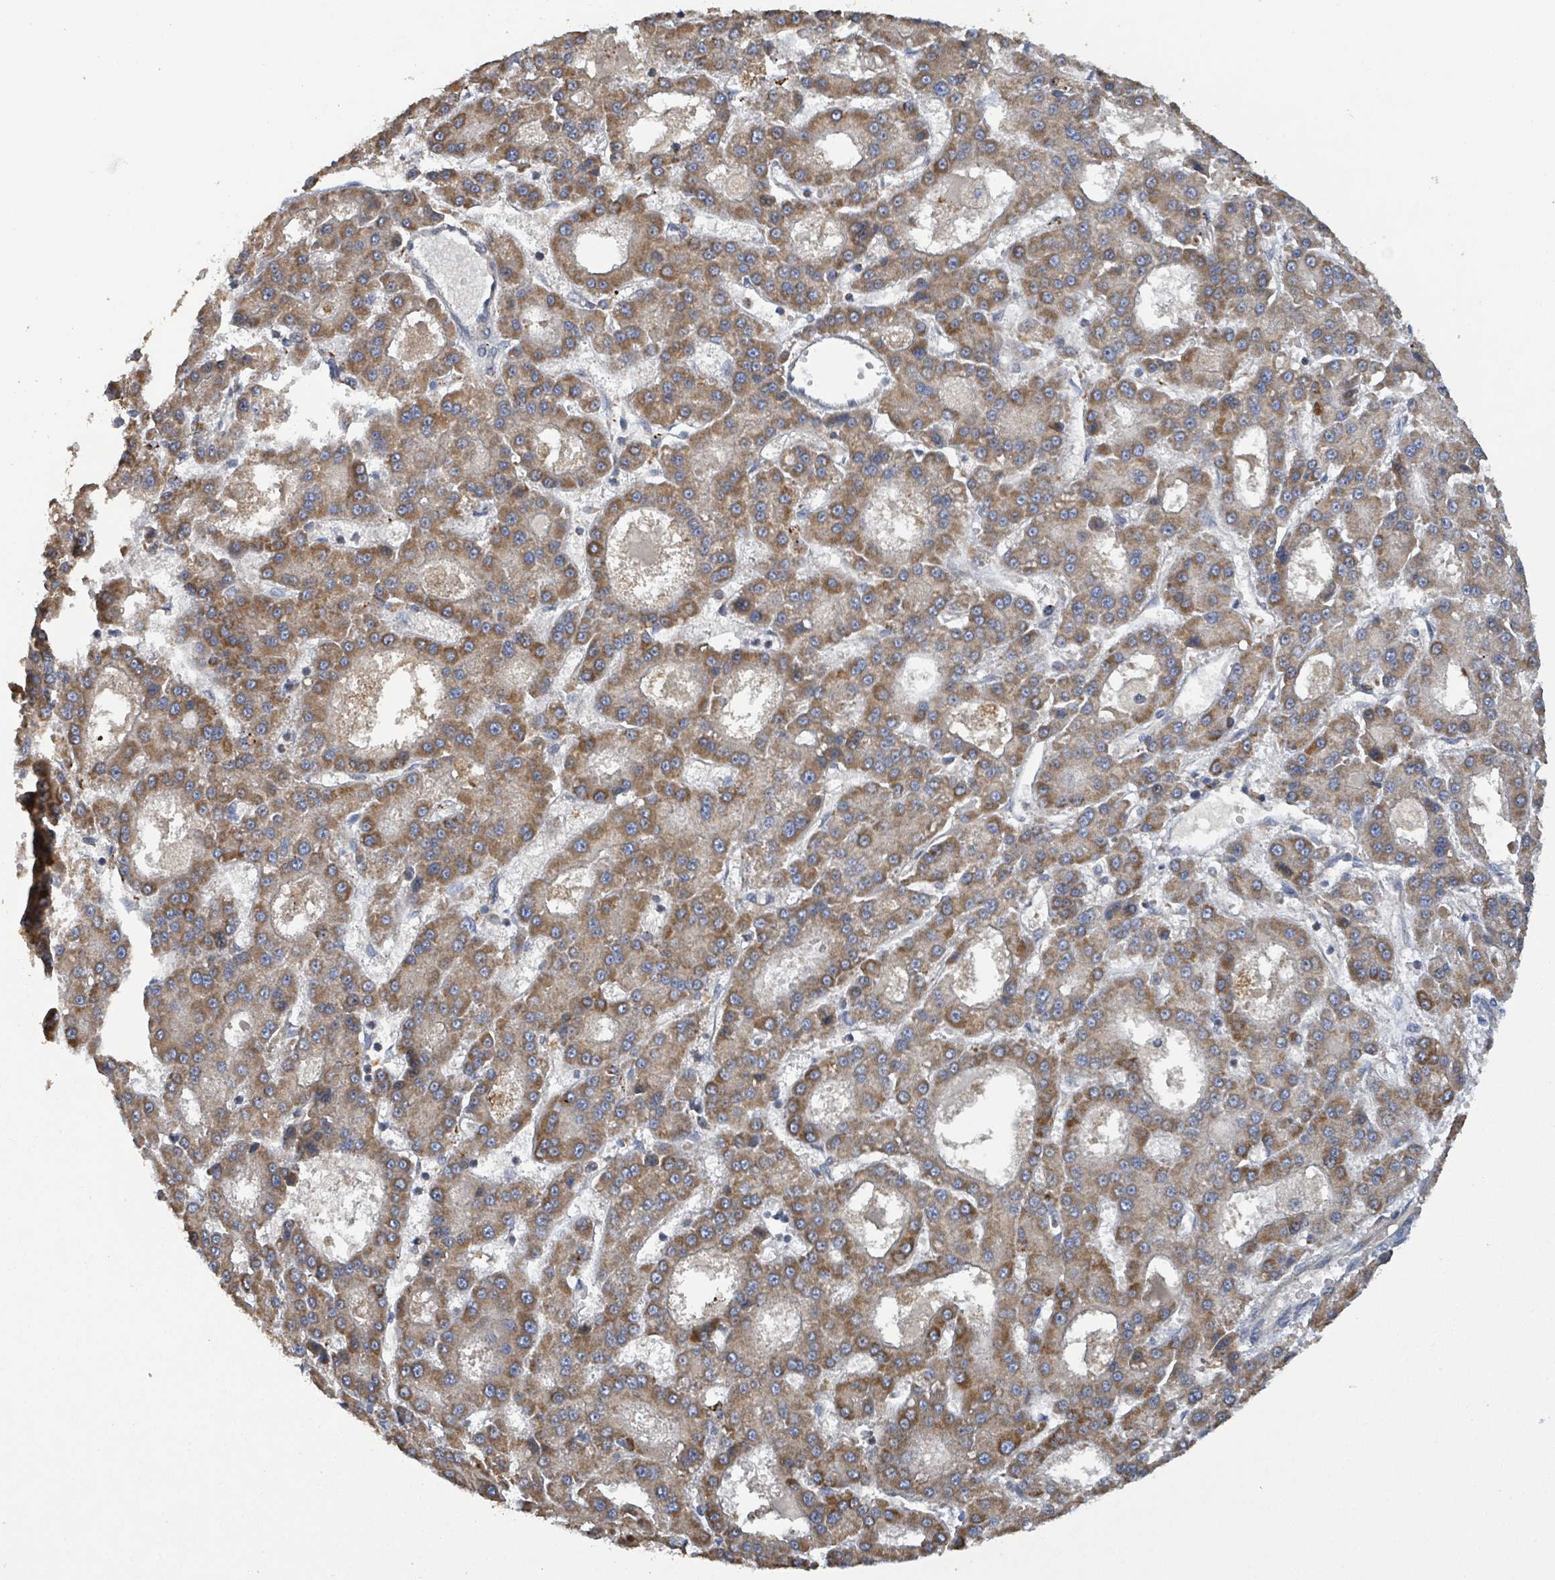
{"staining": {"intensity": "strong", "quantity": "25%-75%", "location": "cytoplasmic/membranous"}, "tissue": "liver cancer", "cell_type": "Tumor cells", "image_type": "cancer", "snomed": [{"axis": "morphology", "description": "Carcinoma, Hepatocellular, NOS"}, {"axis": "topography", "description": "Liver"}], "caption": "High-magnification brightfield microscopy of liver cancer (hepatocellular carcinoma) stained with DAB (brown) and counterstained with hematoxylin (blue). tumor cells exhibit strong cytoplasmic/membranous positivity is present in approximately25%-75% of cells.", "gene": "PLAAT1", "patient": {"sex": "male", "age": 70}}